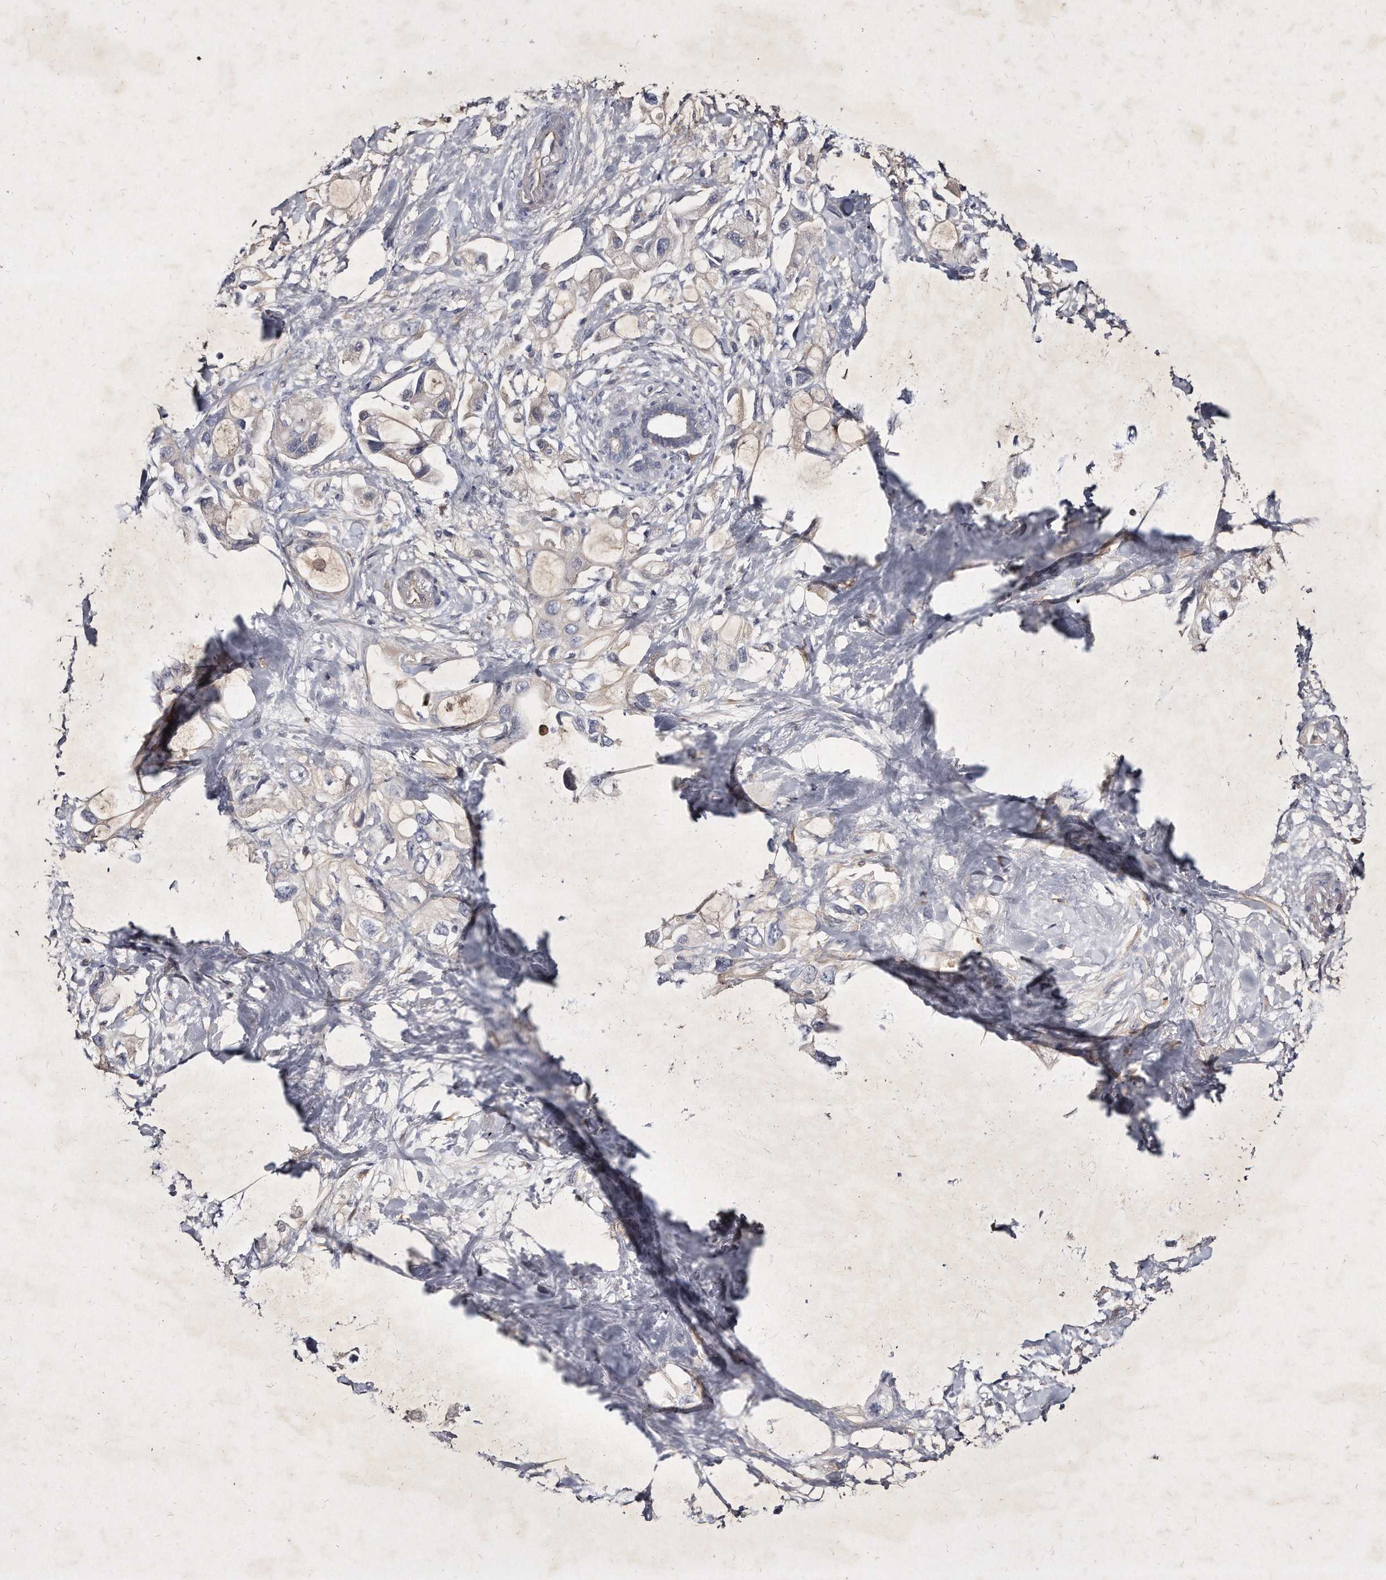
{"staining": {"intensity": "negative", "quantity": "none", "location": "none"}, "tissue": "pancreatic cancer", "cell_type": "Tumor cells", "image_type": "cancer", "snomed": [{"axis": "morphology", "description": "Adenocarcinoma, NOS"}, {"axis": "topography", "description": "Pancreas"}], "caption": "Human pancreatic cancer stained for a protein using IHC displays no expression in tumor cells.", "gene": "KLHDC3", "patient": {"sex": "female", "age": 56}}